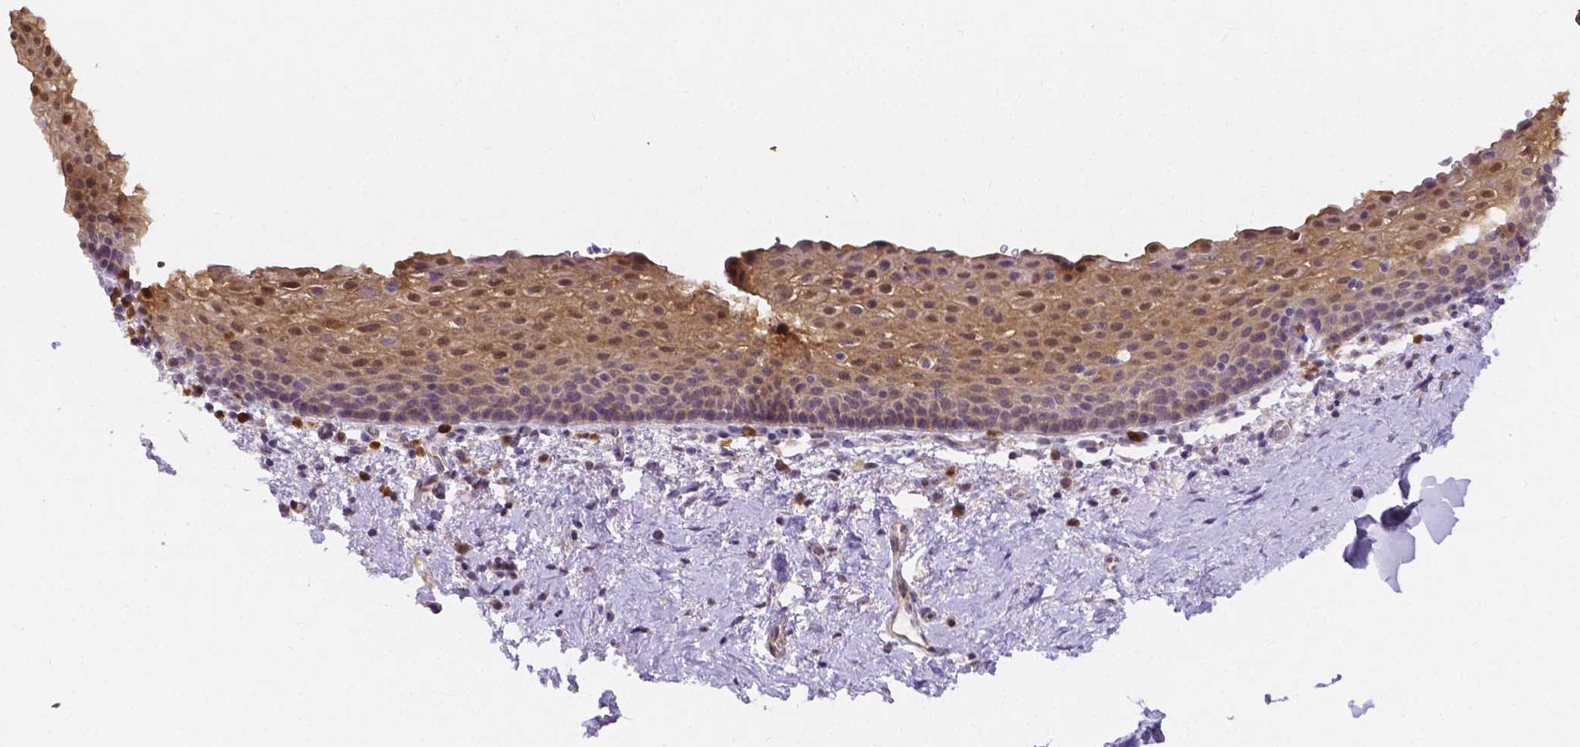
{"staining": {"intensity": "weak", "quantity": "25%-75%", "location": "cytoplasmic/membranous,nuclear"}, "tissue": "vagina", "cell_type": "Squamous epithelial cells", "image_type": "normal", "snomed": [{"axis": "morphology", "description": "Normal tissue, NOS"}, {"axis": "topography", "description": "Vagina"}], "caption": "Benign vagina demonstrates weak cytoplasmic/membranous,nuclear expression in about 25%-75% of squamous epithelial cells Using DAB (3,3'-diaminobenzidine) (brown) and hematoxylin (blue) stains, captured at high magnification using brightfield microscopy..", "gene": "ZNRD2", "patient": {"sex": "female", "age": 61}}